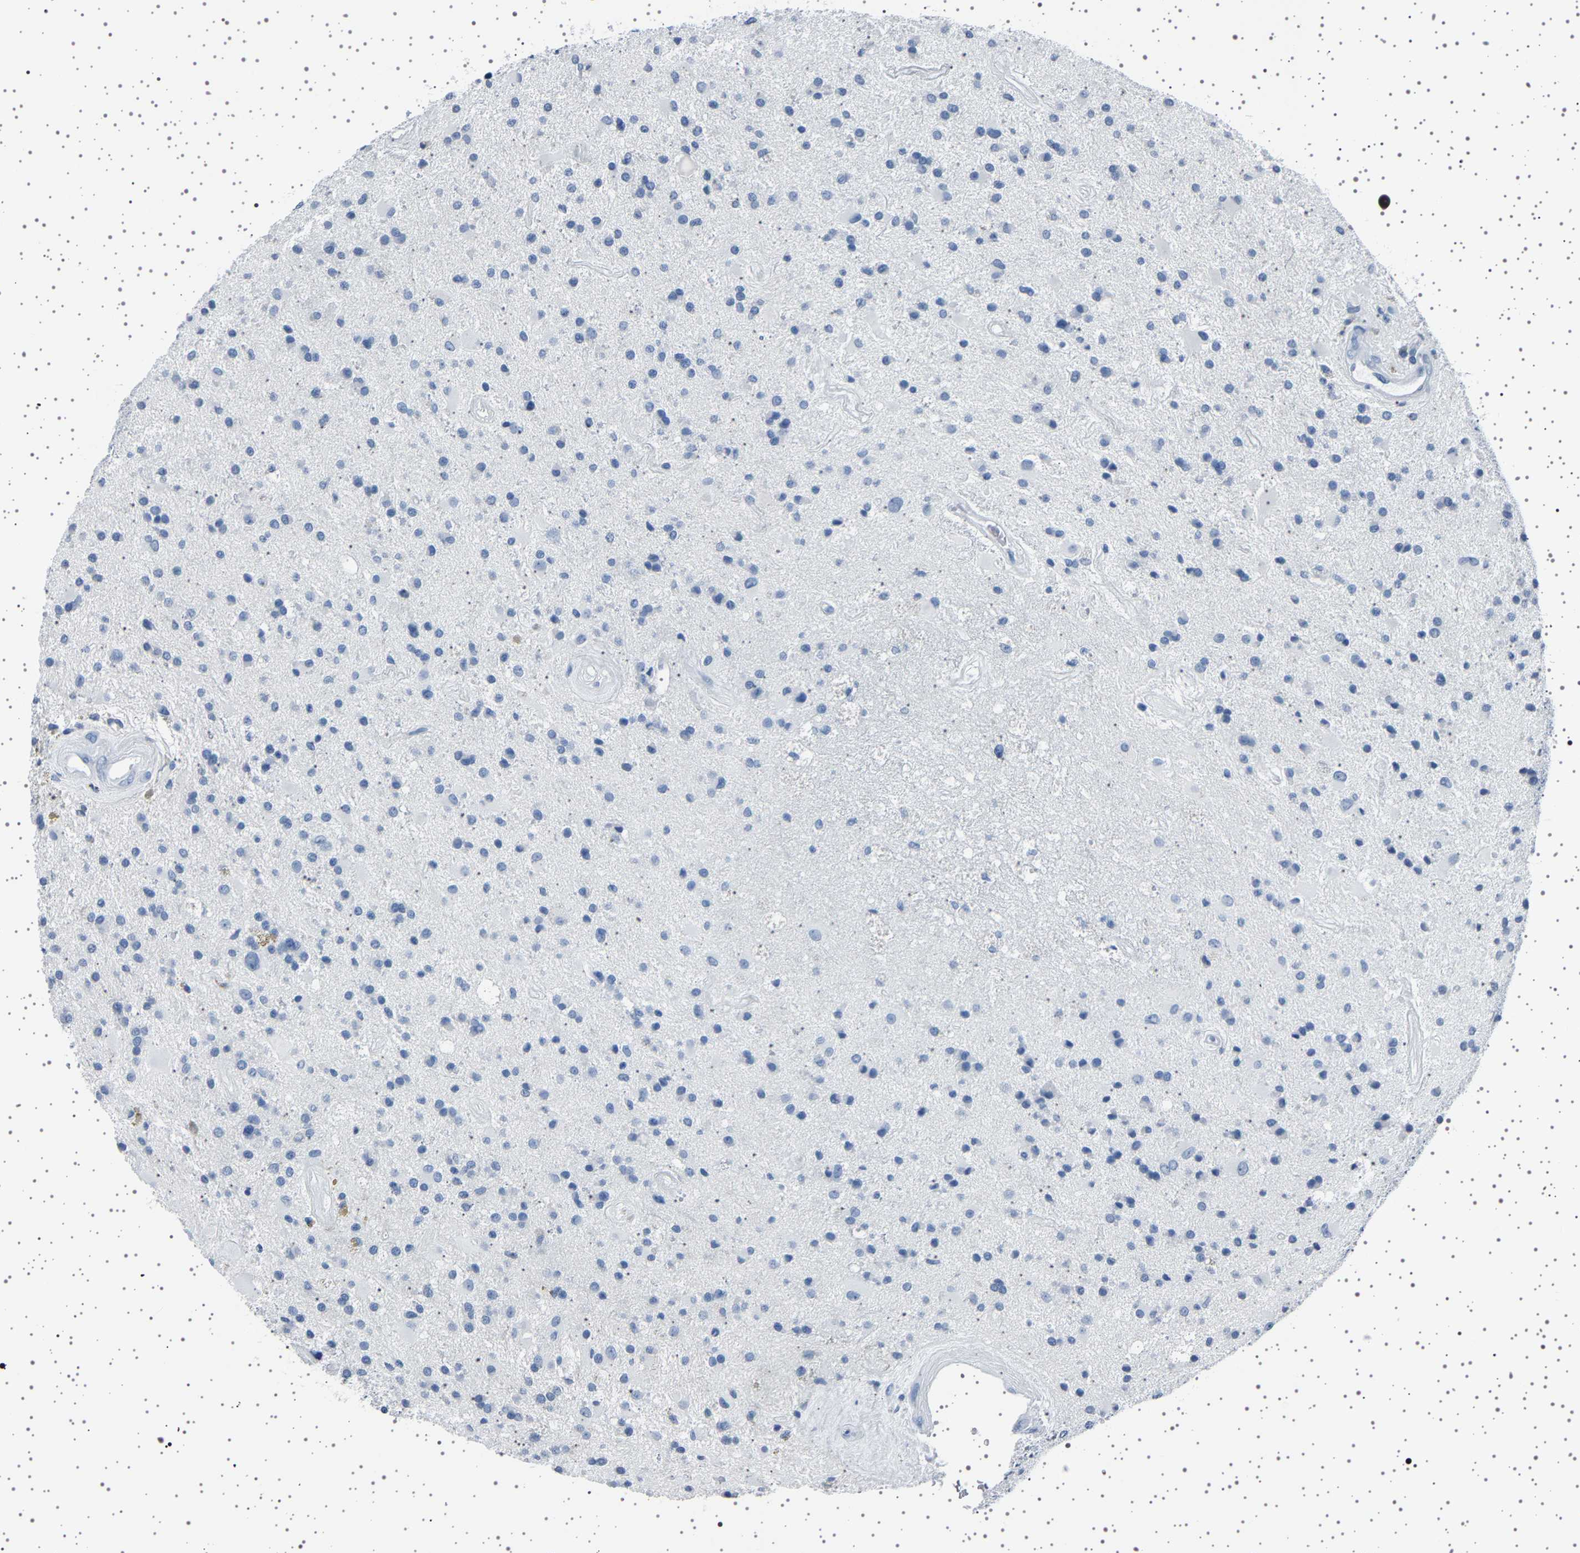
{"staining": {"intensity": "negative", "quantity": "none", "location": "none"}, "tissue": "glioma", "cell_type": "Tumor cells", "image_type": "cancer", "snomed": [{"axis": "morphology", "description": "Glioma, malignant, Low grade"}, {"axis": "topography", "description": "Brain"}], "caption": "An IHC photomicrograph of glioma is shown. There is no staining in tumor cells of glioma. (Immunohistochemistry (ihc), brightfield microscopy, high magnification).", "gene": "TFF3", "patient": {"sex": "male", "age": 58}}